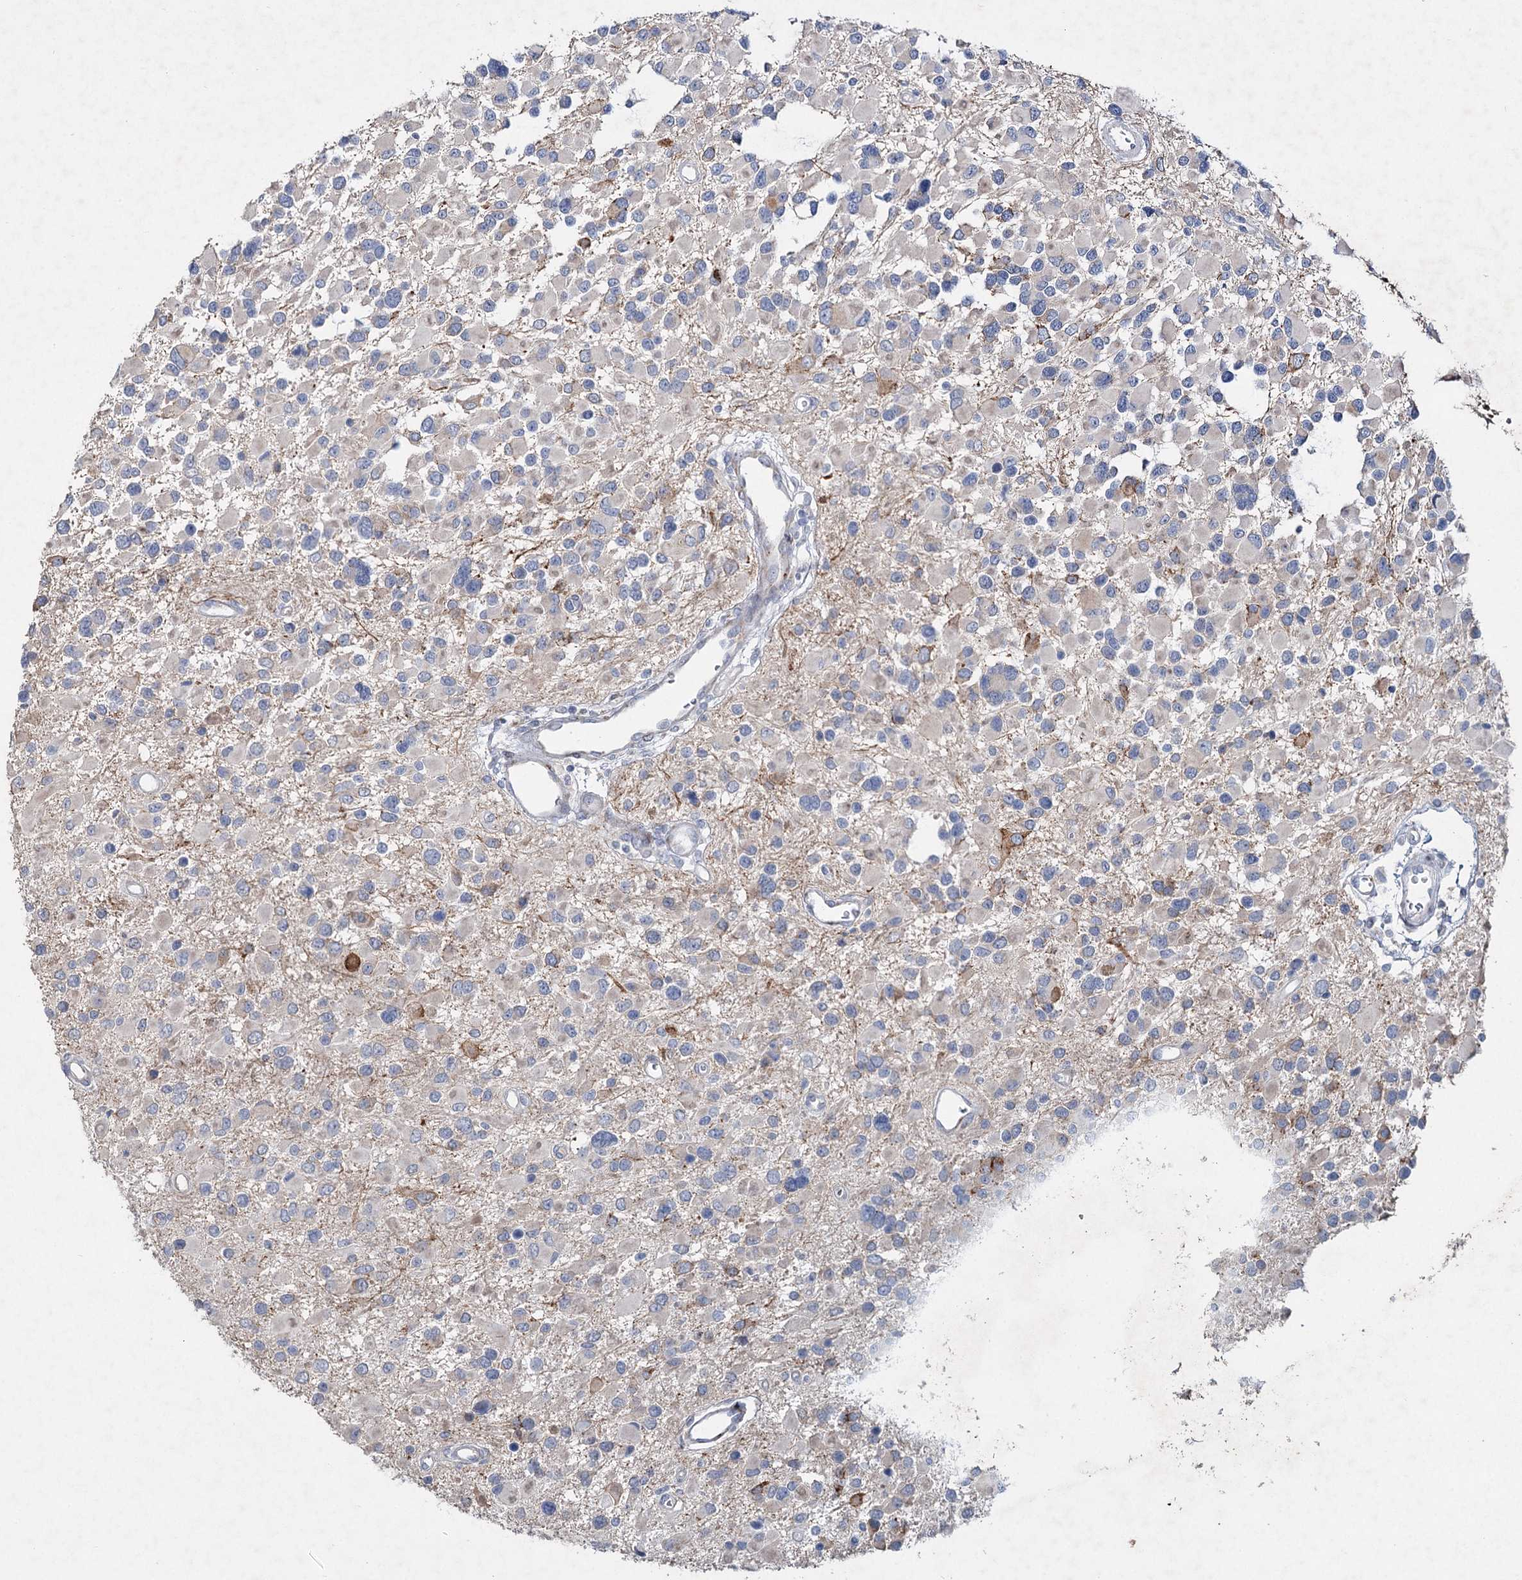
{"staining": {"intensity": "moderate", "quantity": "<25%", "location": "cytoplasmic/membranous"}, "tissue": "glioma", "cell_type": "Tumor cells", "image_type": "cancer", "snomed": [{"axis": "morphology", "description": "Glioma, malignant, High grade"}, {"axis": "topography", "description": "Brain"}], "caption": "Immunohistochemical staining of human glioma reveals low levels of moderate cytoplasmic/membranous expression in about <25% of tumor cells.", "gene": "RFX6", "patient": {"sex": "male", "age": 53}}